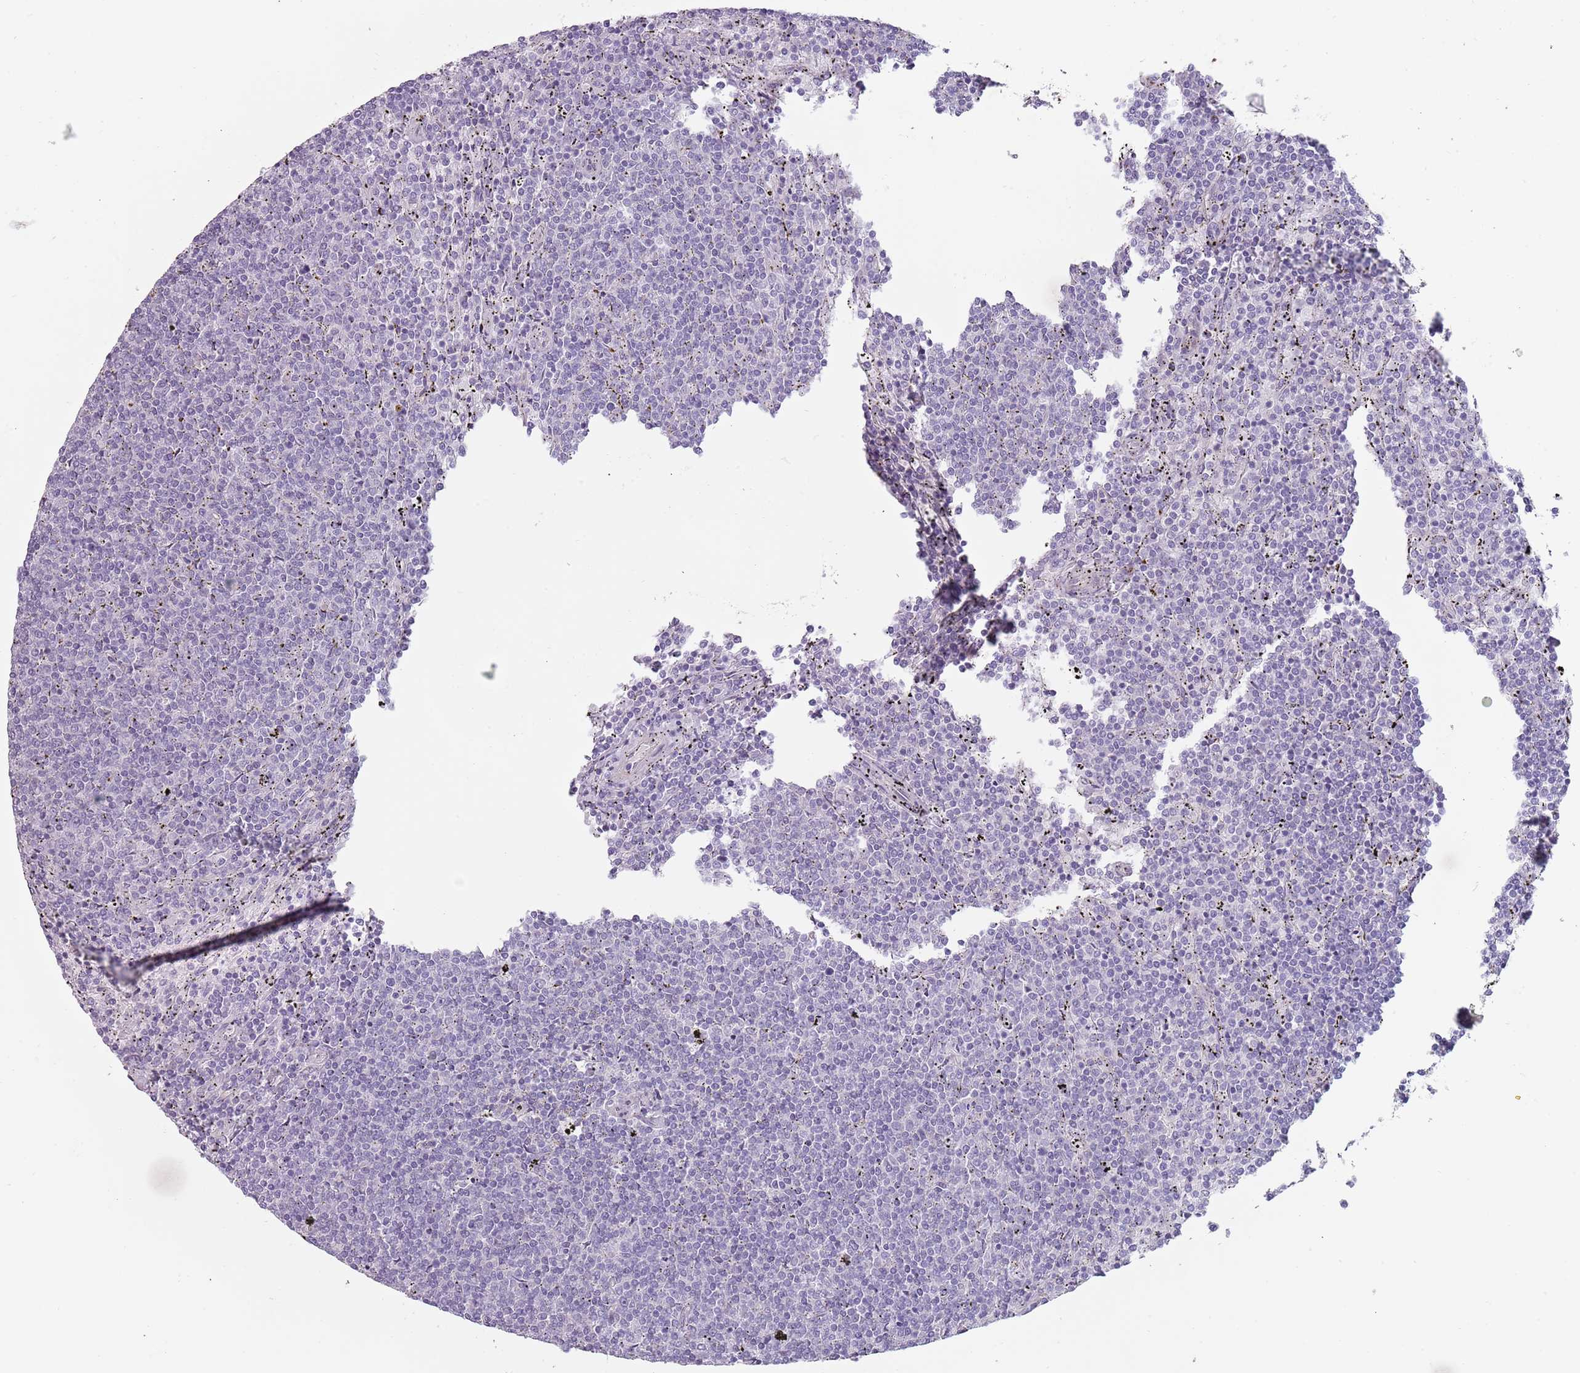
{"staining": {"intensity": "negative", "quantity": "none", "location": "none"}, "tissue": "lymphoma", "cell_type": "Tumor cells", "image_type": "cancer", "snomed": [{"axis": "morphology", "description": "Malignant lymphoma, non-Hodgkin's type, Low grade"}, {"axis": "topography", "description": "Spleen"}], "caption": "Immunohistochemical staining of lymphoma exhibits no significant expression in tumor cells.", "gene": "RFX2", "patient": {"sex": "female", "age": 50}}